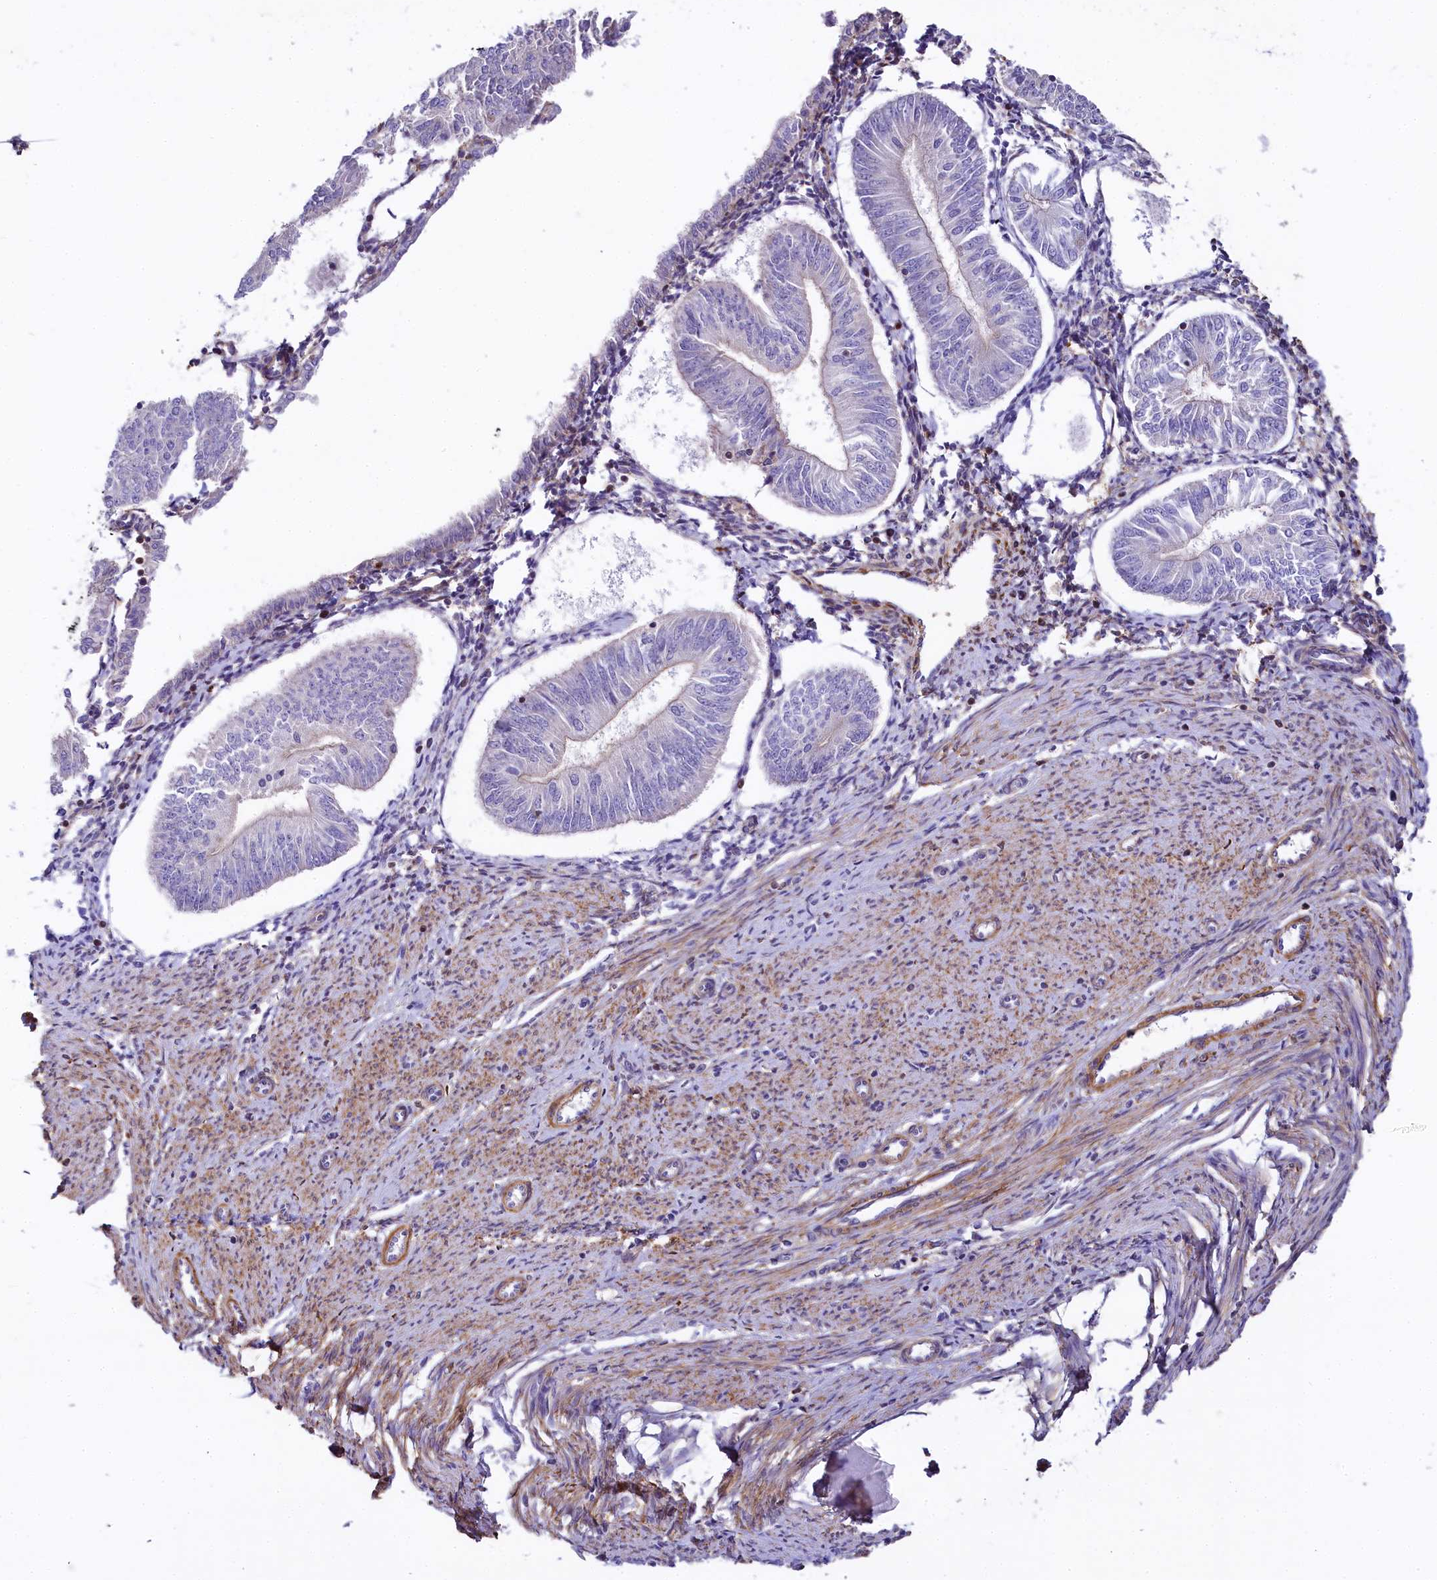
{"staining": {"intensity": "negative", "quantity": "none", "location": "none"}, "tissue": "endometrial cancer", "cell_type": "Tumor cells", "image_type": "cancer", "snomed": [{"axis": "morphology", "description": "Adenocarcinoma, NOS"}, {"axis": "topography", "description": "Endometrium"}], "caption": "Immunohistochemistry histopathology image of neoplastic tissue: endometrial cancer stained with DAB displays no significant protein expression in tumor cells.", "gene": "FCHSD2", "patient": {"sex": "female", "age": 58}}